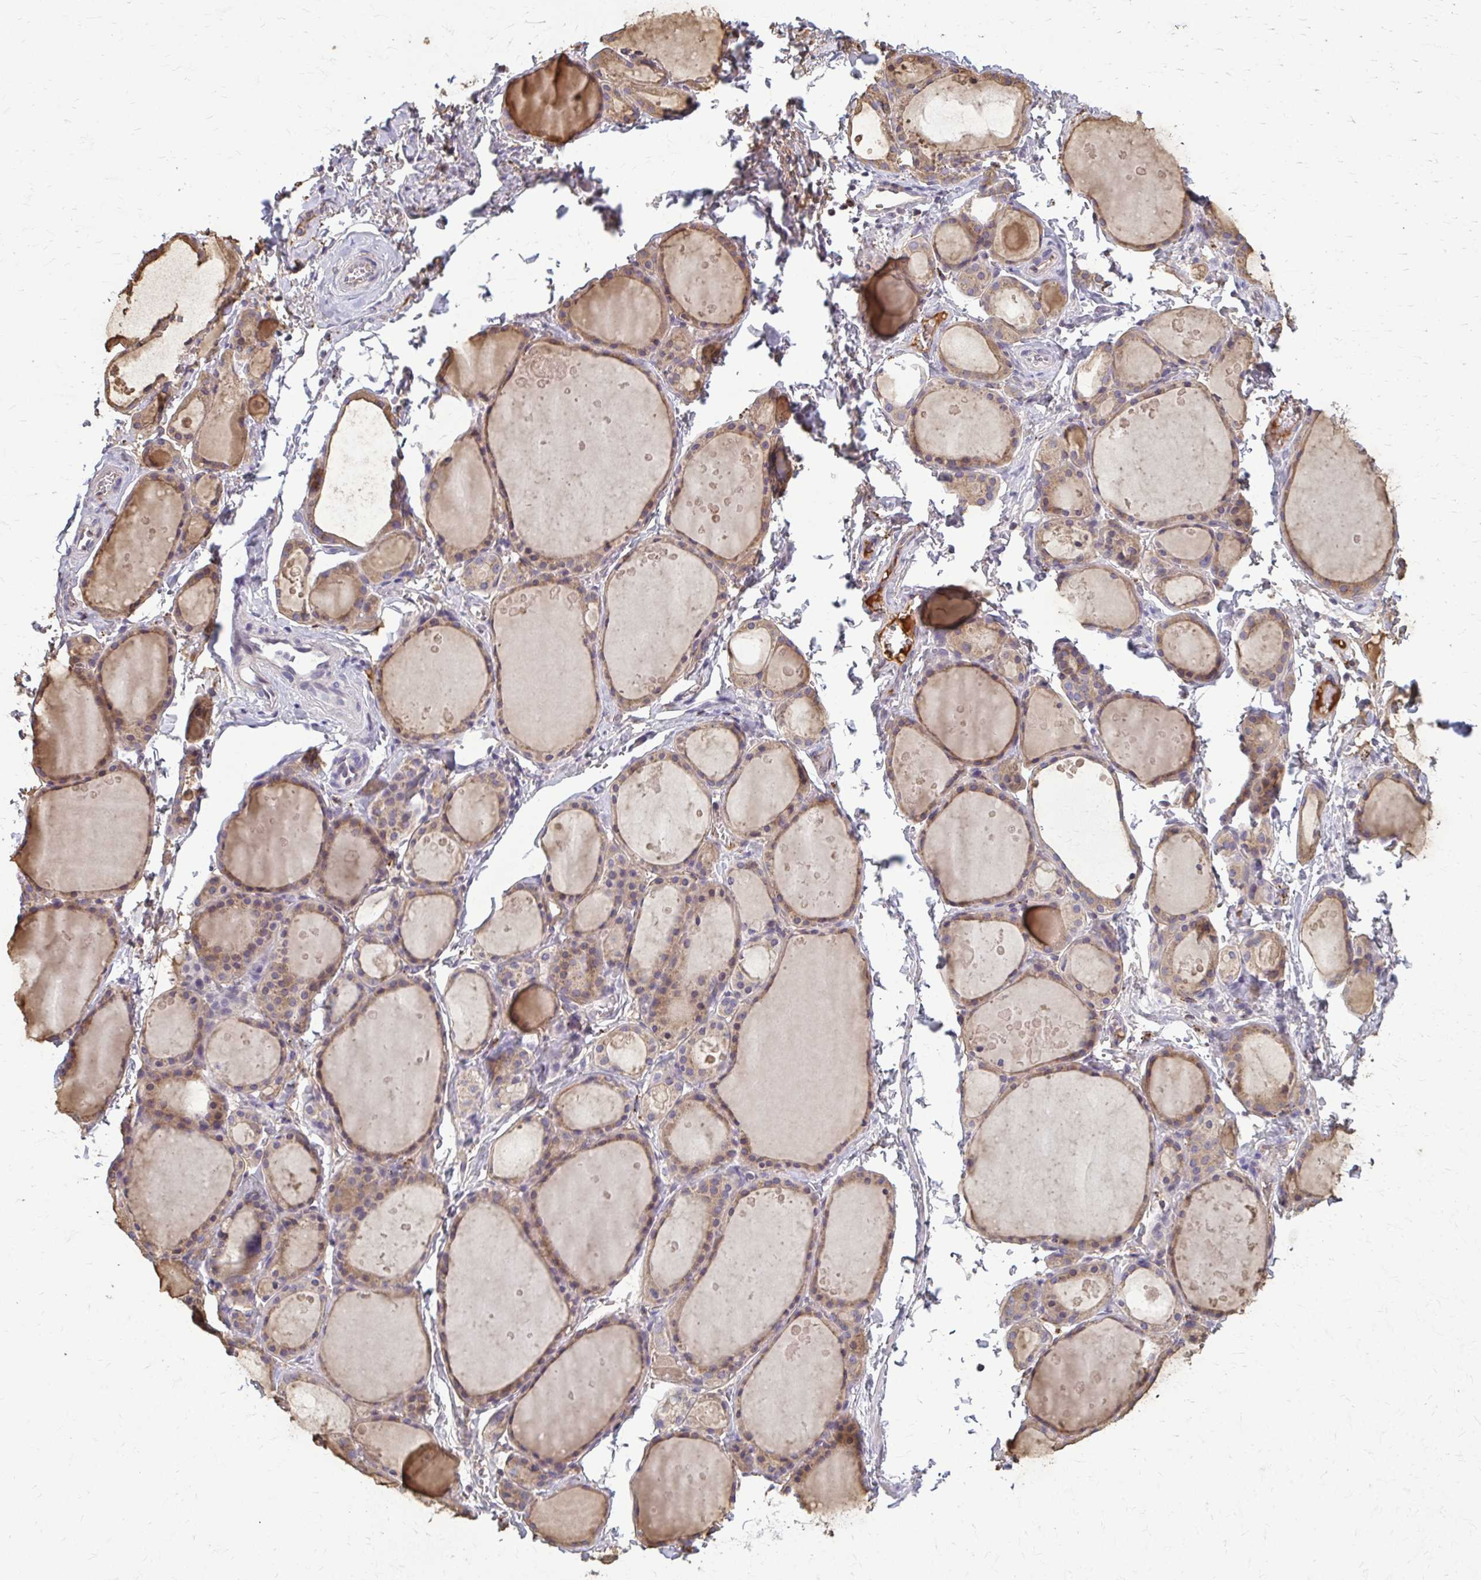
{"staining": {"intensity": "weak", "quantity": ">75%", "location": "cytoplasmic/membranous"}, "tissue": "thyroid gland", "cell_type": "Glandular cells", "image_type": "normal", "snomed": [{"axis": "morphology", "description": "Normal tissue, NOS"}, {"axis": "topography", "description": "Thyroid gland"}], "caption": "Brown immunohistochemical staining in normal thyroid gland exhibits weak cytoplasmic/membranous expression in approximately >75% of glandular cells. (Stains: DAB in brown, nuclei in blue, Microscopy: brightfield microscopy at high magnification).", "gene": "MCRIP2", "patient": {"sex": "male", "age": 68}}